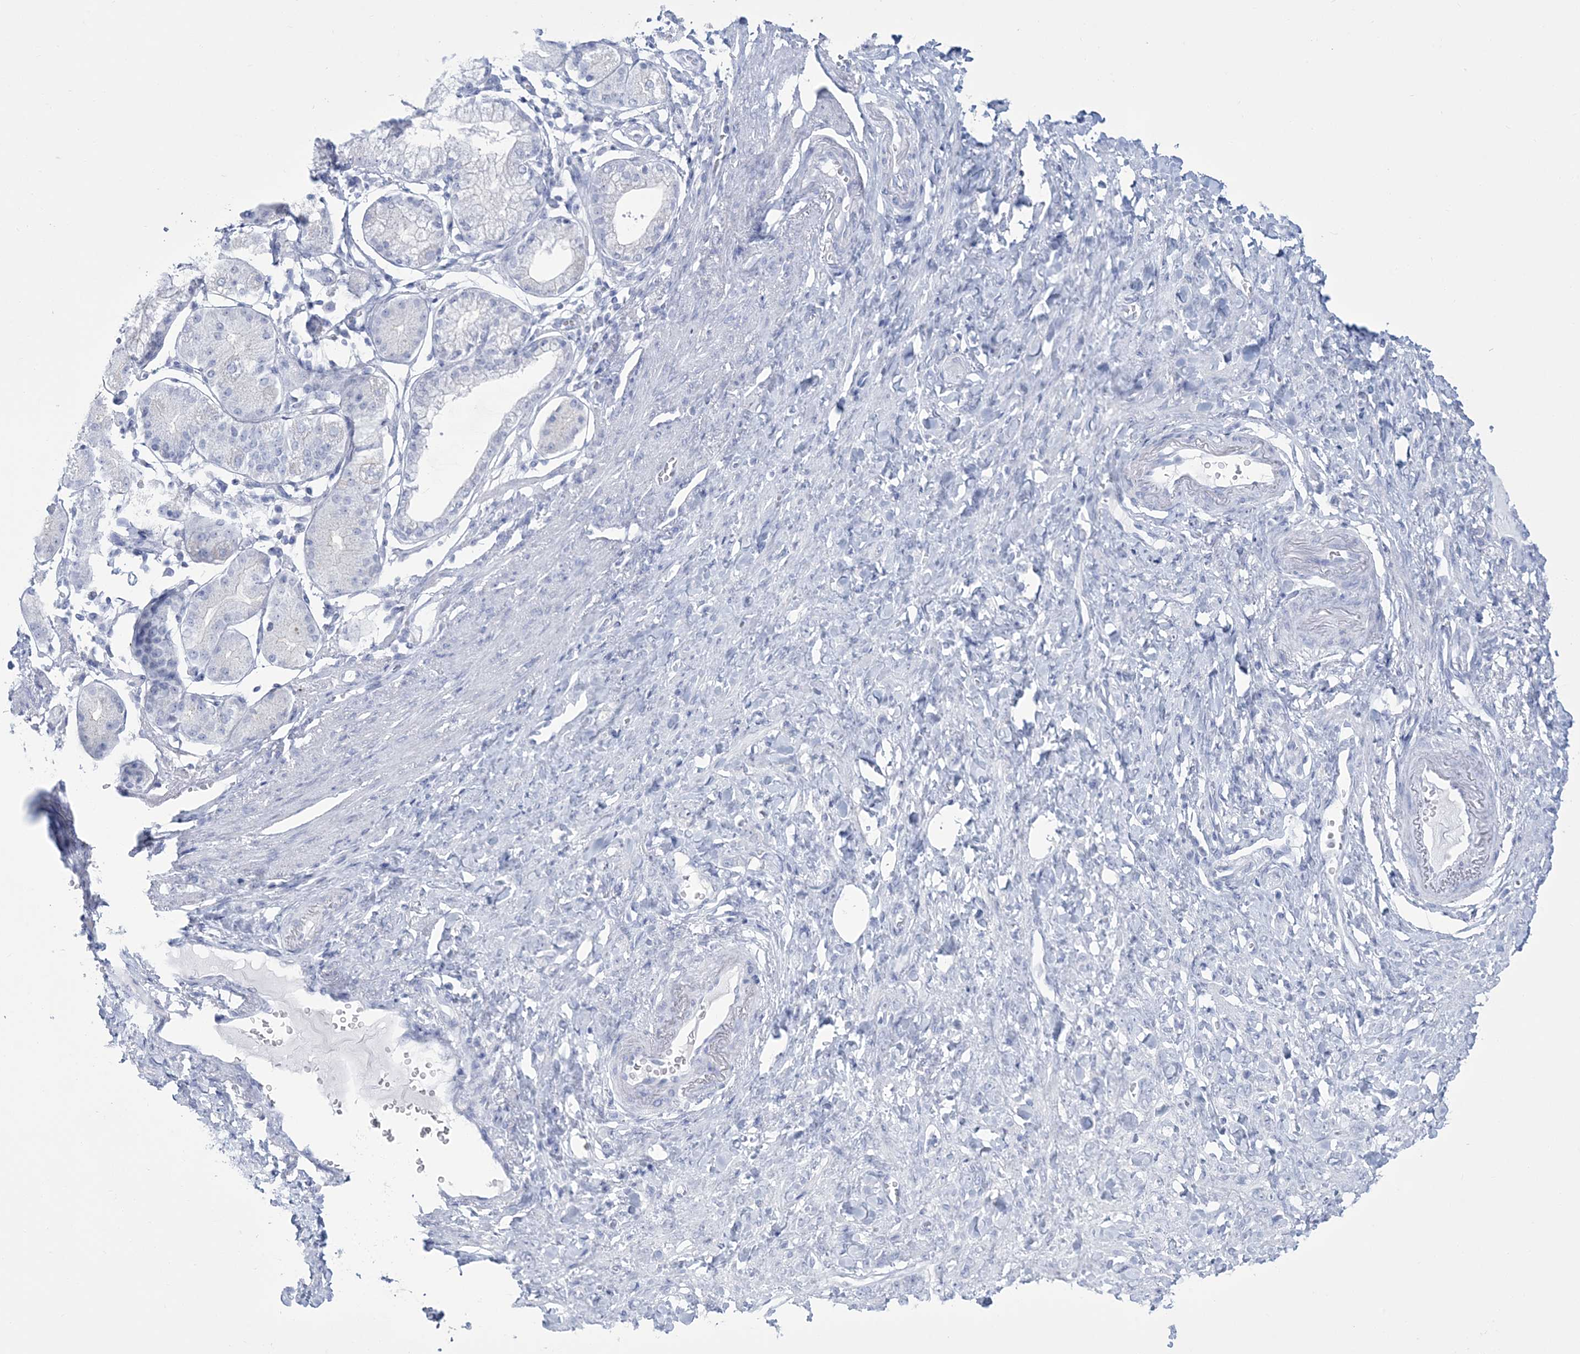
{"staining": {"intensity": "negative", "quantity": "none", "location": "none"}, "tissue": "stomach cancer", "cell_type": "Tumor cells", "image_type": "cancer", "snomed": [{"axis": "morphology", "description": "Normal tissue, NOS"}, {"axis": "morphology", "description": "Adenocarcinoma, NOS"}, {"axis": "topography", "description": "Stomach"}], "caption": "This is an IHC micrograph of human stomach cancer. There is no expression in tumor cells.", "gene": "RBP2", "patient": {"sex": "male", "age": 82}}